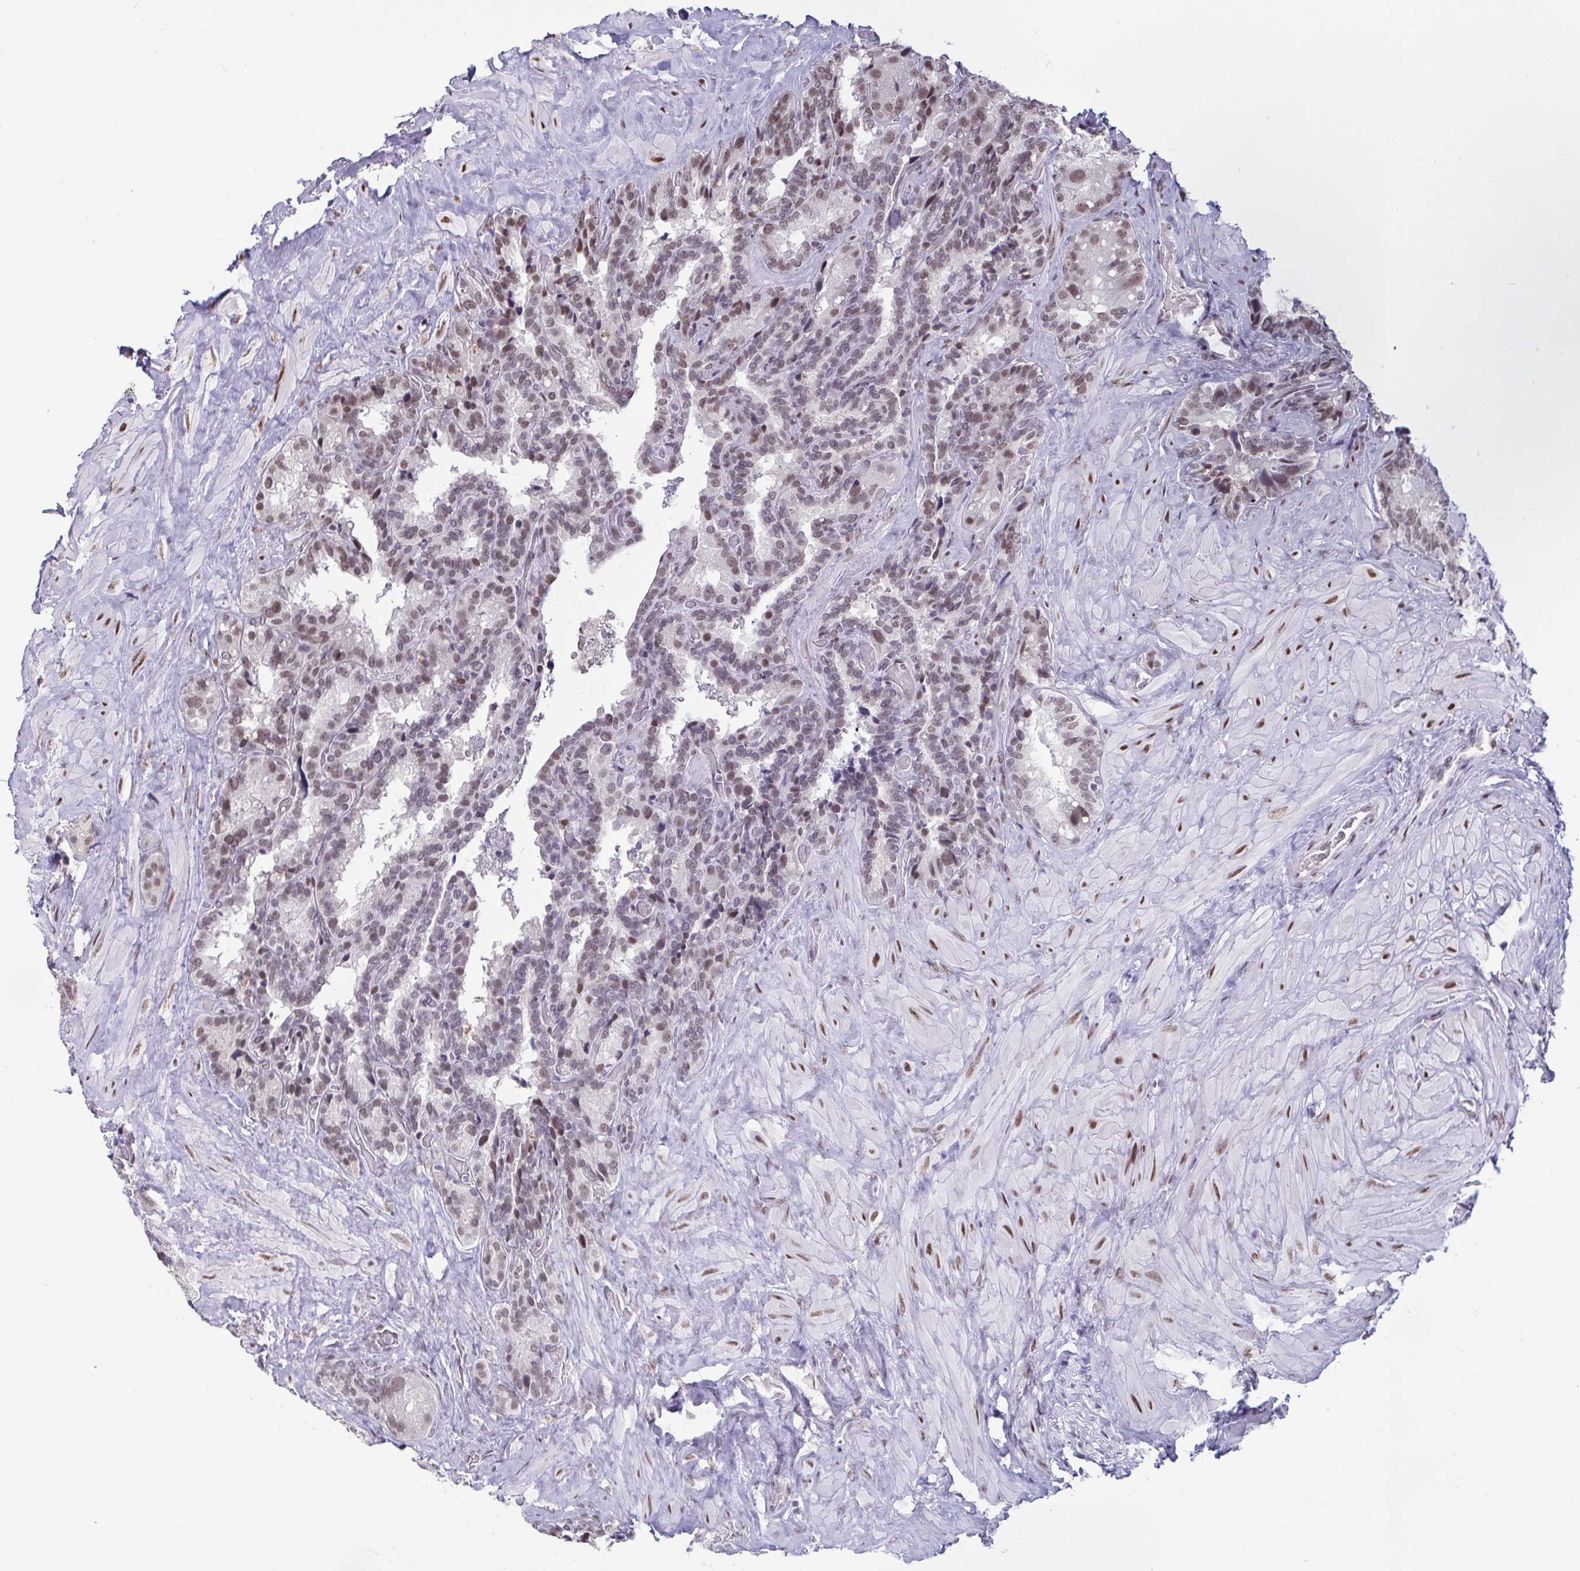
{"staining": {"intensity": "weak", "quantity": "25%-75%", "location": "nuclear"}, "tissue": "seminal vesicle", "cell_type": "Glandular cells", "image_type": "normal", "snomed": [{"axis": "morphology", "description": "Normal tissue, NOS"}, {"axis": "topography", "description": "Seminal veicle"}], "caption": "DAB (3,3'-diaminobenzidine) immunohistochemical staining of benign seminal vesicle reveals weak nuclear protein positivity in approximately 25%-75% of glandular cells. The protein of interest is shown in brown color, while the nuclei are stained blue.", "gene": "CBFA2T2", "patient": {"sex": "male", "age": 60}}